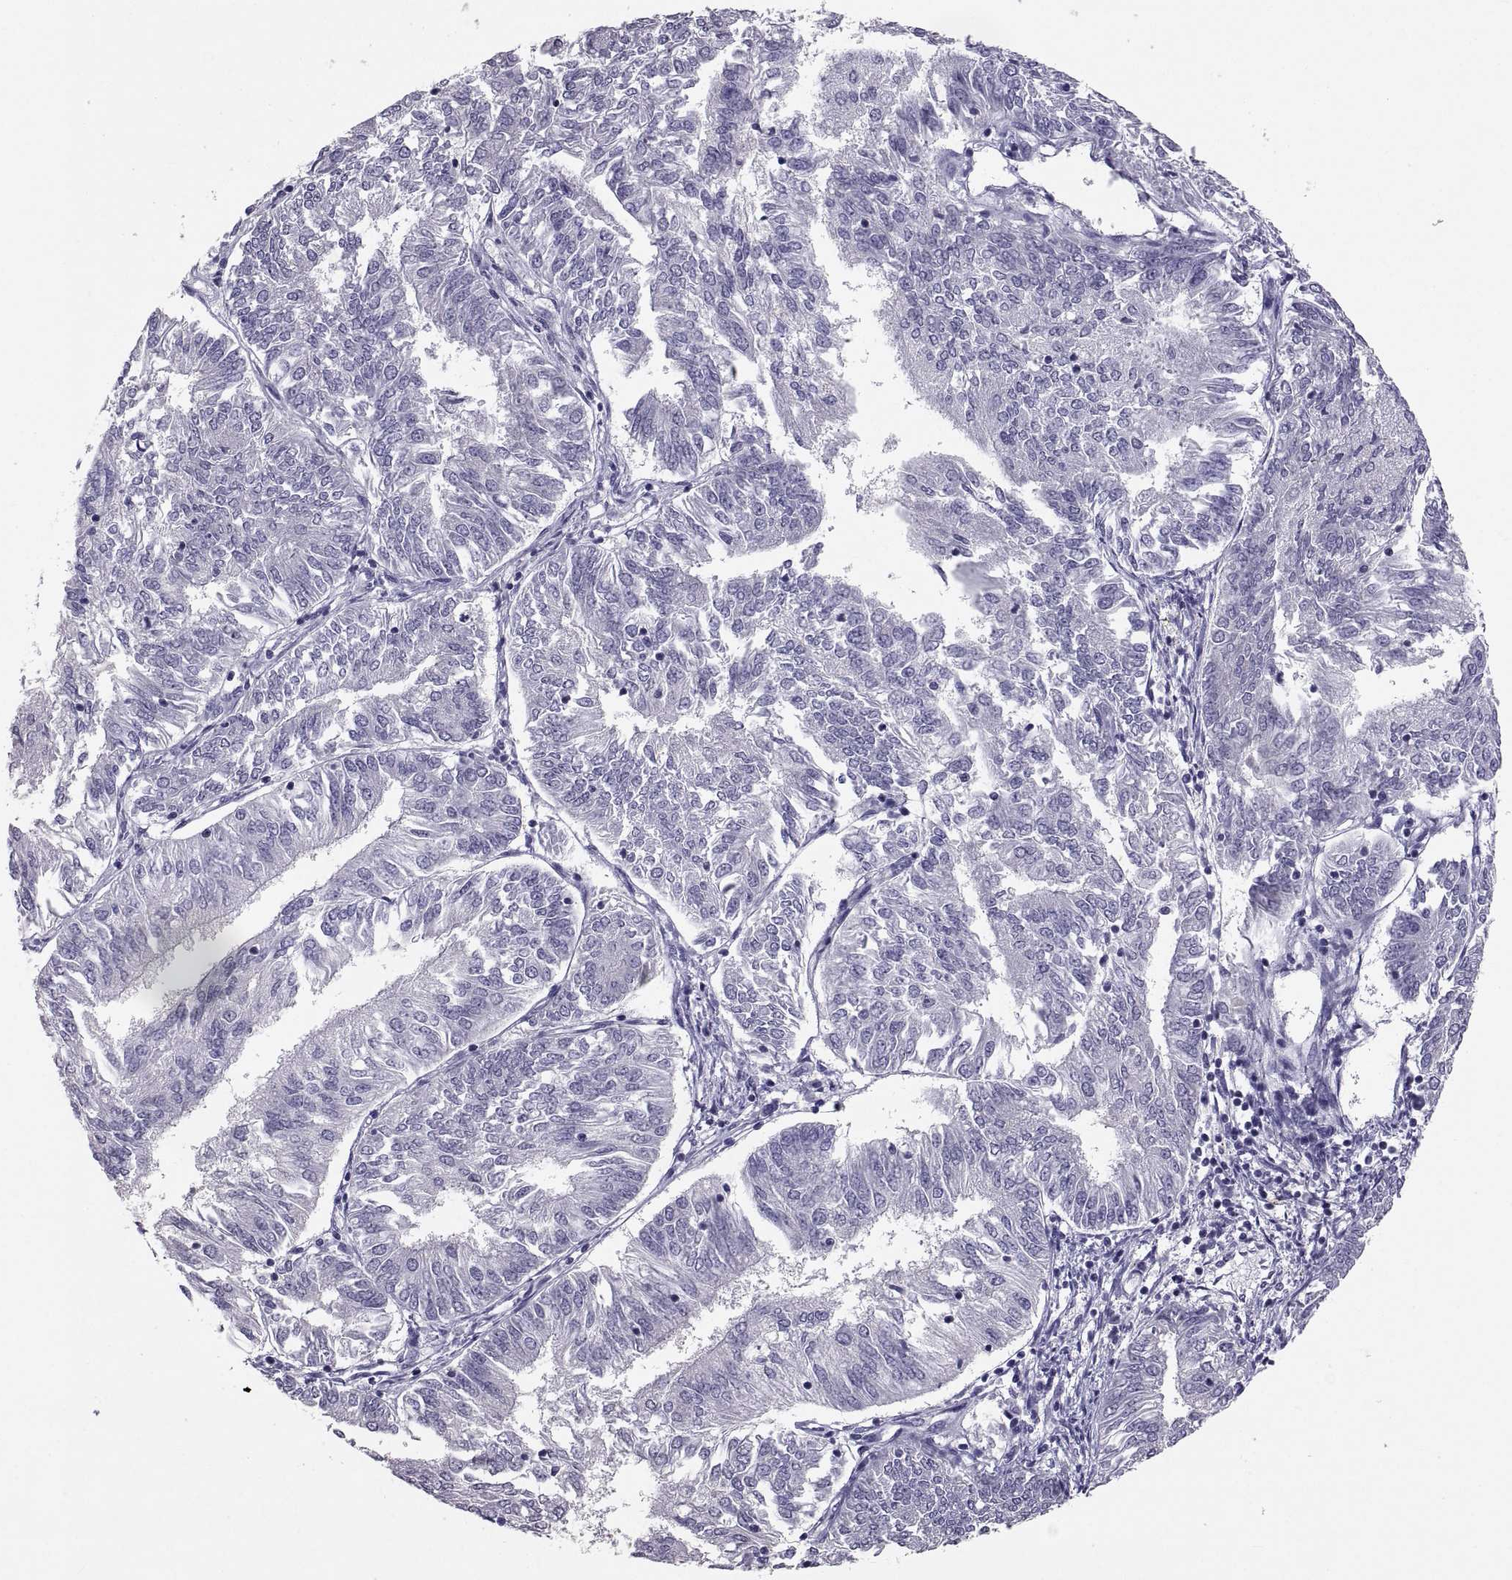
{"staining": {"intensity": "negative", "quantity": "none", "location": "none"}, "tissue": "endometrial cancer", "cell_type": "Tumor cells", "image_type": "cancer", "snomed": [{"axis": "morphology", "description": "Adenocarcinoma, NOS"}, {"axis": "topography", "description": "Endometrium"}], "caption": "Endometrial cancer was stained to show a protein in brown. There is no significant staining in tumor cells.", "gene": "IGSF1", "patient": {"sex": "female", "age": 58}}